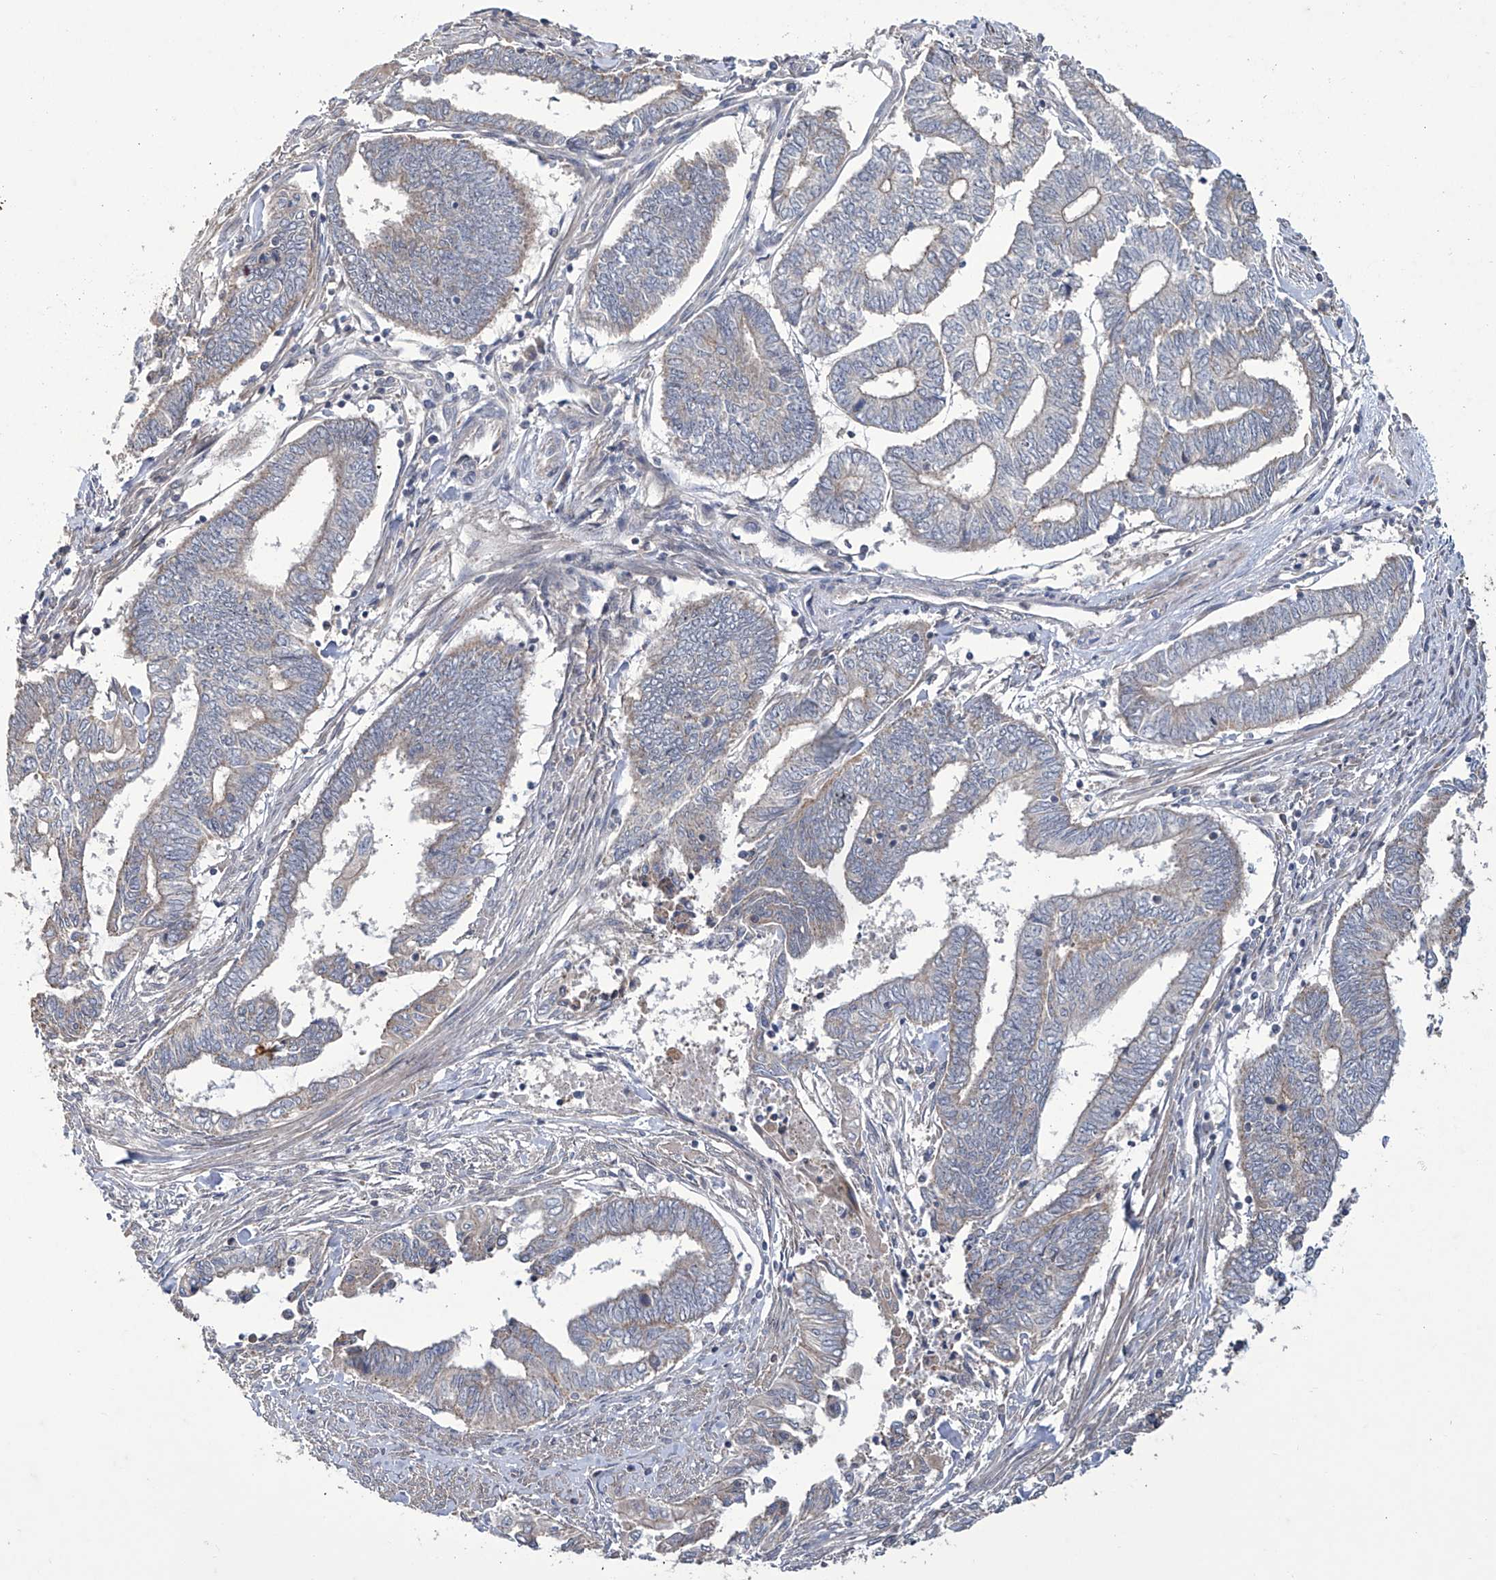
{"staining": {"intensity": "negative", "quantity": "none", "location": "none"}, "tissue": "endometrial cancer", "cell_type": "Tumor cells", "image_type": "cancer", "snomed": [{"axis": "morphology", "description": "Adenocarcinoma, NOS"}, {"axis": "topography", "description": "Uterus"}, {"axis": "topography", "description": "Endometrium"}], "caption": "A micrograph of human endometrial cancer (adenocarcinoma) is negative for staining in tumor cells. Brightfield microscopy of IHC stained with DAB (3,3'-diaminobenzidine) (brown) and hematoxylin (blue), captured at high magnification.", "gene": "TRIM60", "patient": {"sex": "female", "age": 70}}